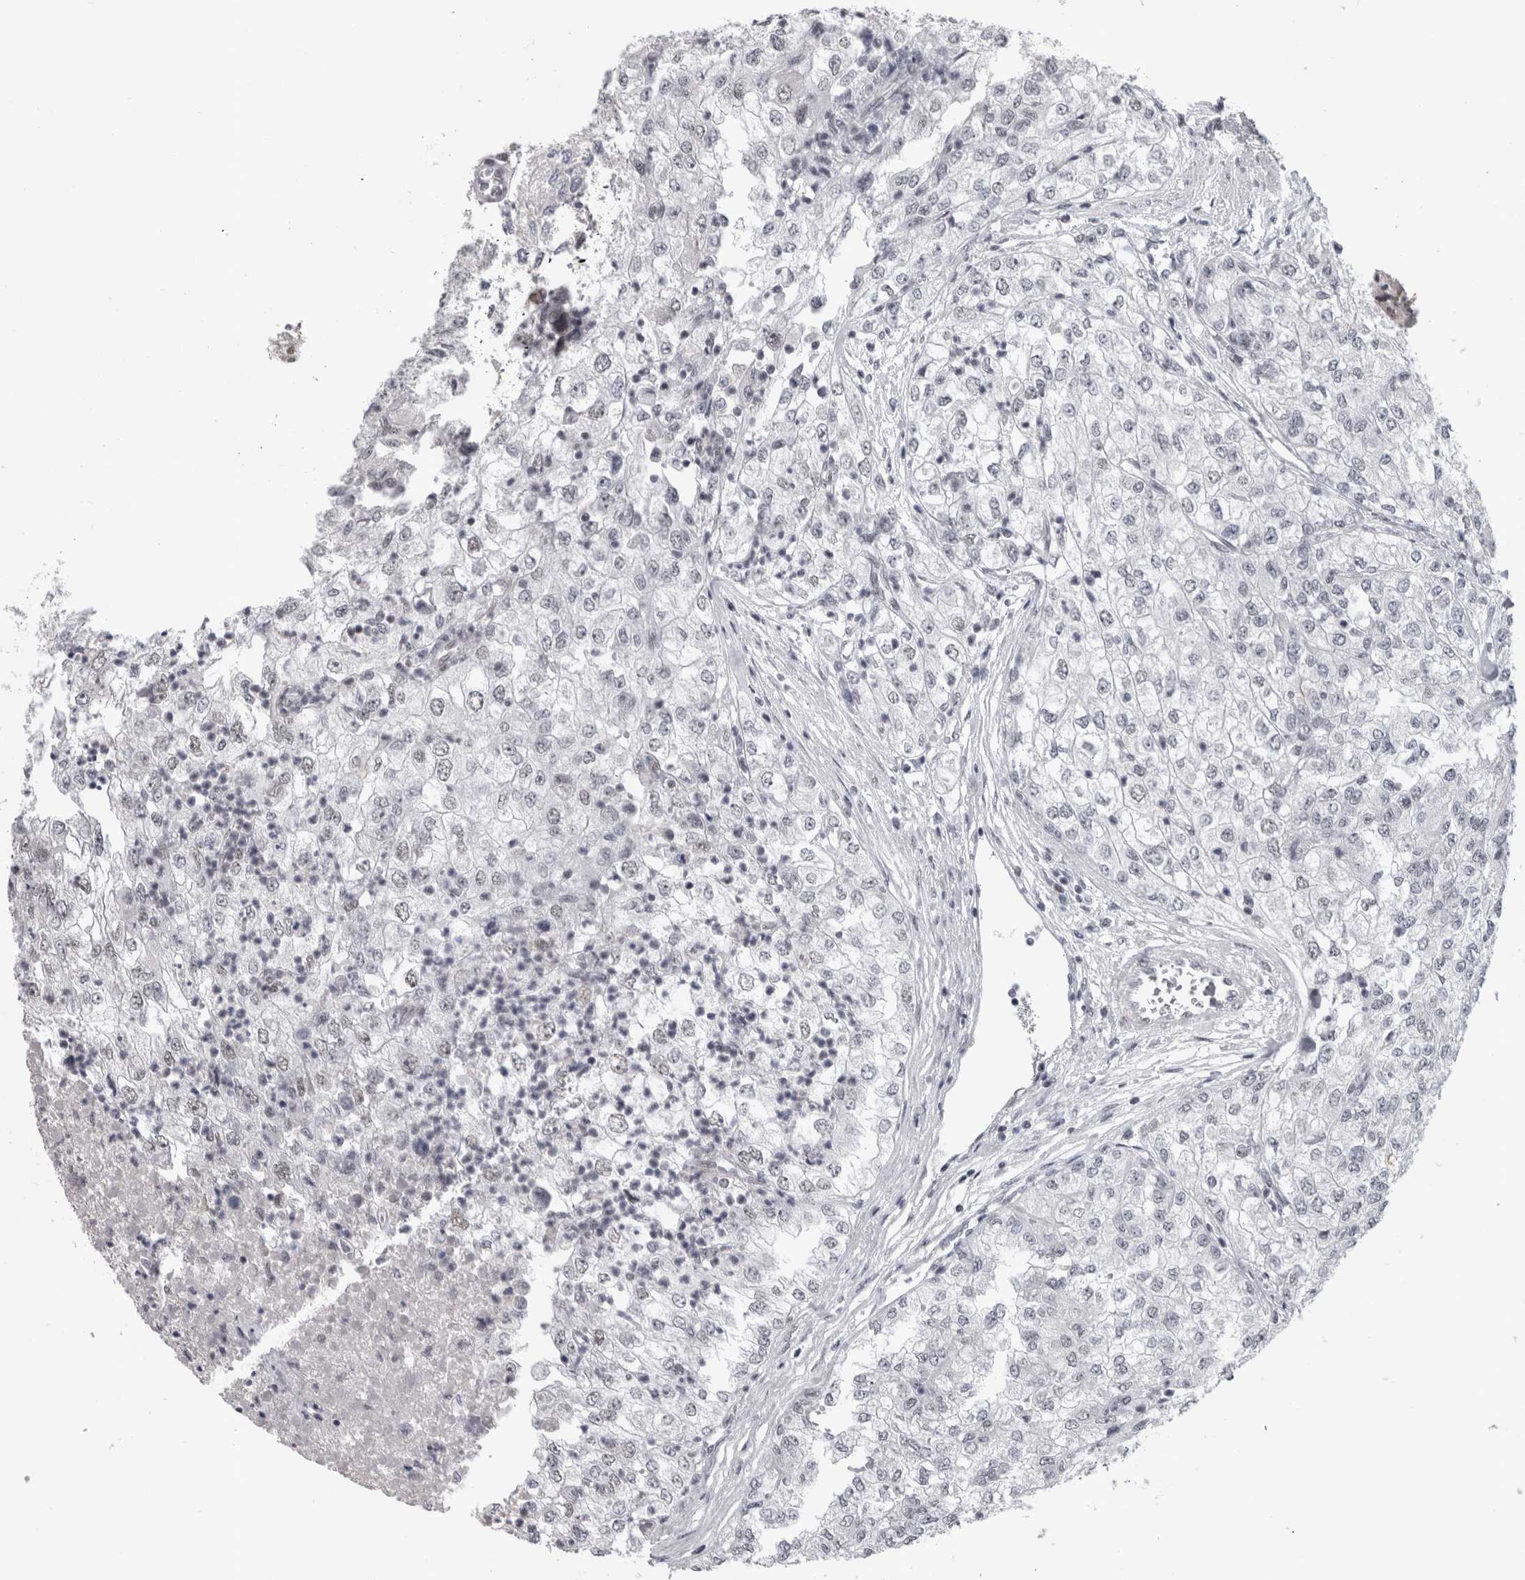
{"staining": {"intensity": "weak", "quantity": "<25%", "location": "nuclear"}, "tissue": "renal cancer", "cell_type": "Tumor cells", "image_type": "cancer", "snomed": [{"axis": "morphology", "description": "Adenocarcinoma, NOS"}, {"axis": "topography", "description": "Kidney"}], "caption": "Immunohistochemistry (IHC) of human adenocarcinoma (renal) exhibits no positivity in tumor cells. The staining is performed using DAB (3,3'-diaminobenzidine) brown chromogen with nuclei counter-stained in using hematoxylin.", "gene": "ARID4B", "patient": {"sex": "female", "age": 54}}